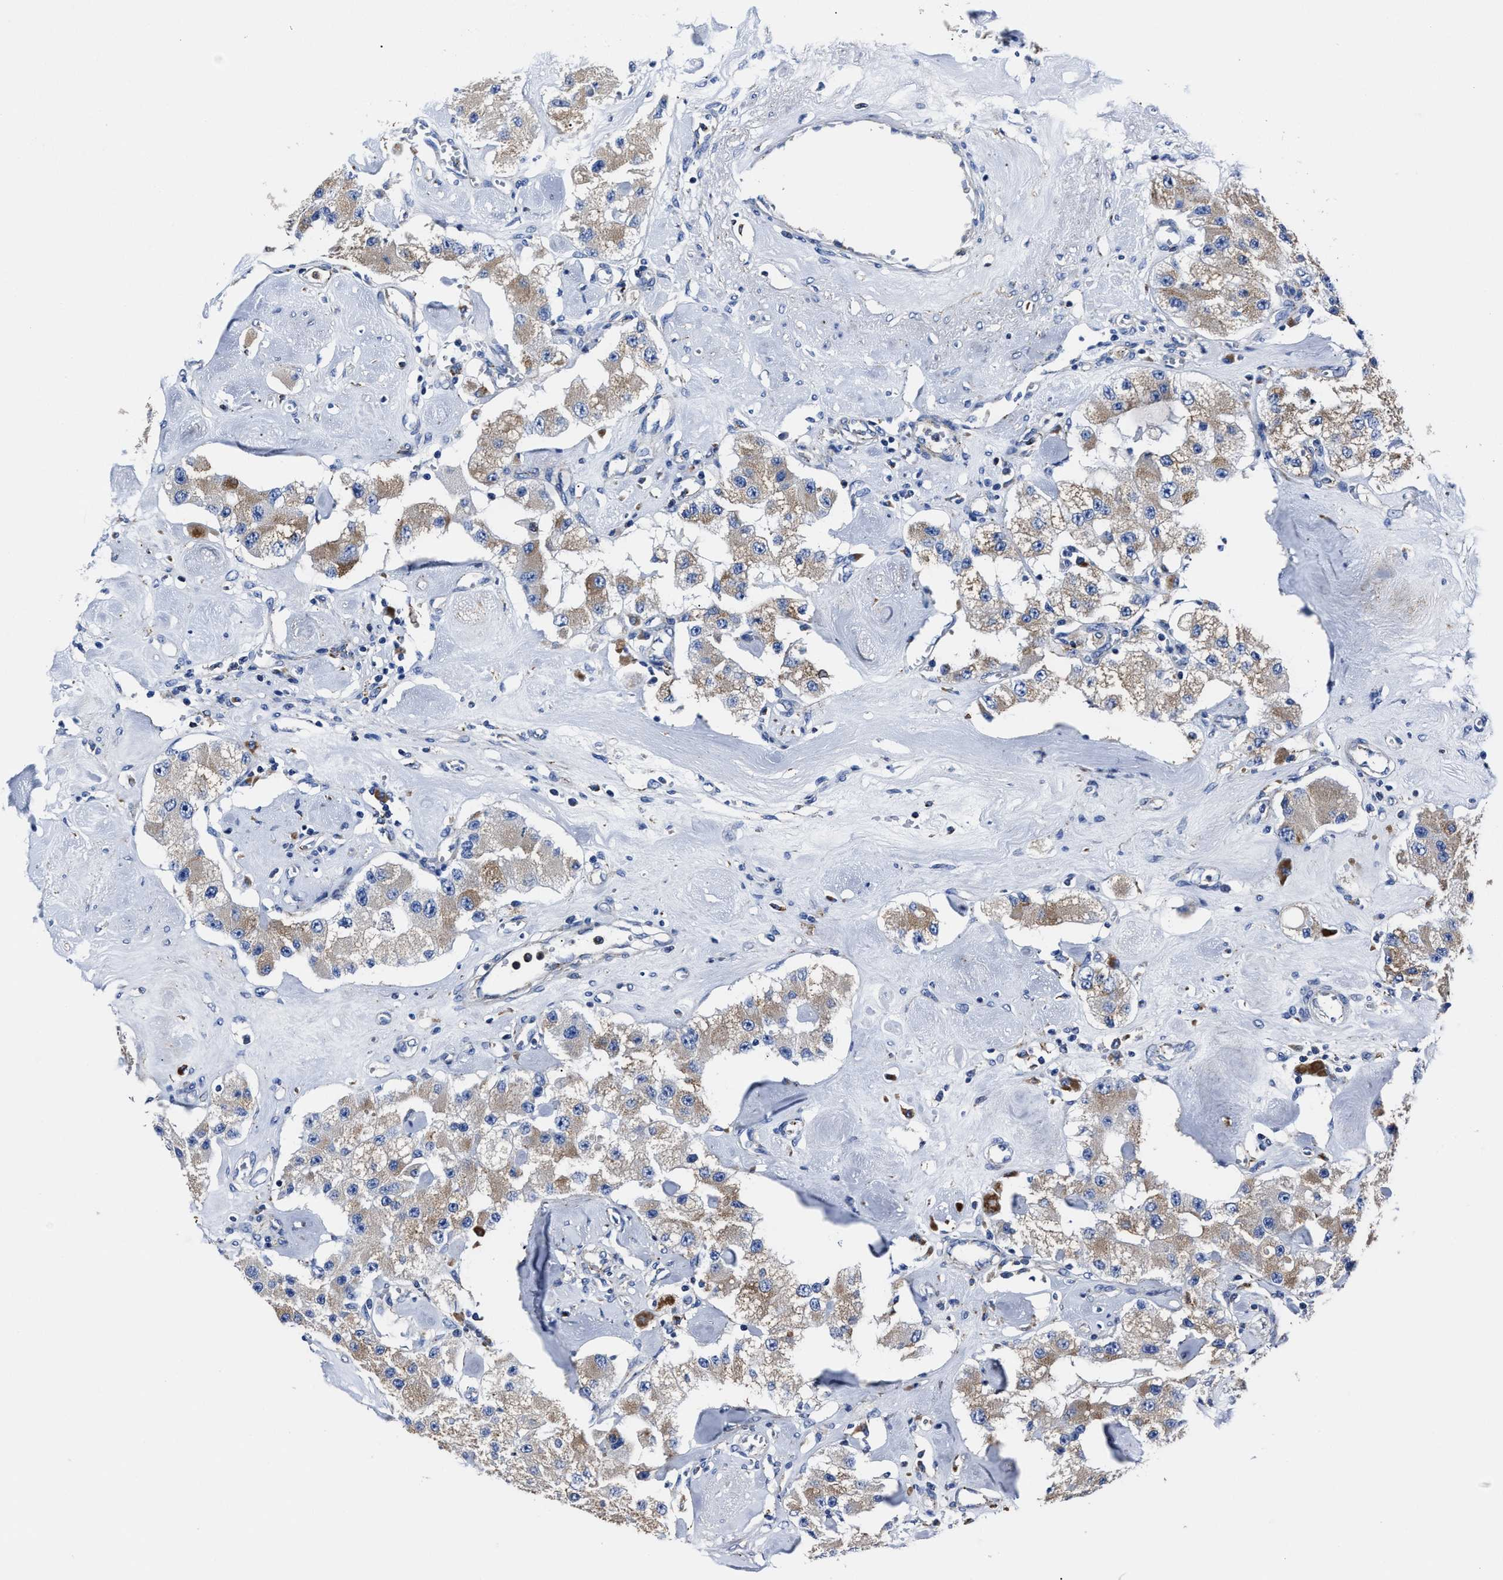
{"staining": {"intensity": "moderate", "quantity": "25%-75%", "location": "cytoplasmic/membranous"}, "tissue": "carcinoid", "cell_type": "Tumor cells", "image_type": "cancer", "snomed": [{"axis": "morphology", "description": "Carcinoid, malignant, NOS"}, {"axis": "topography", "description": "Pancreas"}], "caption": "This is an image of immunohistochemistry (IHC) staining of carcinoid (malignant), which shows moderate staining in the cytoplasmic/membranous of tumor cells.", "gene": "LAMTOR4", "patient": {"sex": "male", "age": 41}}